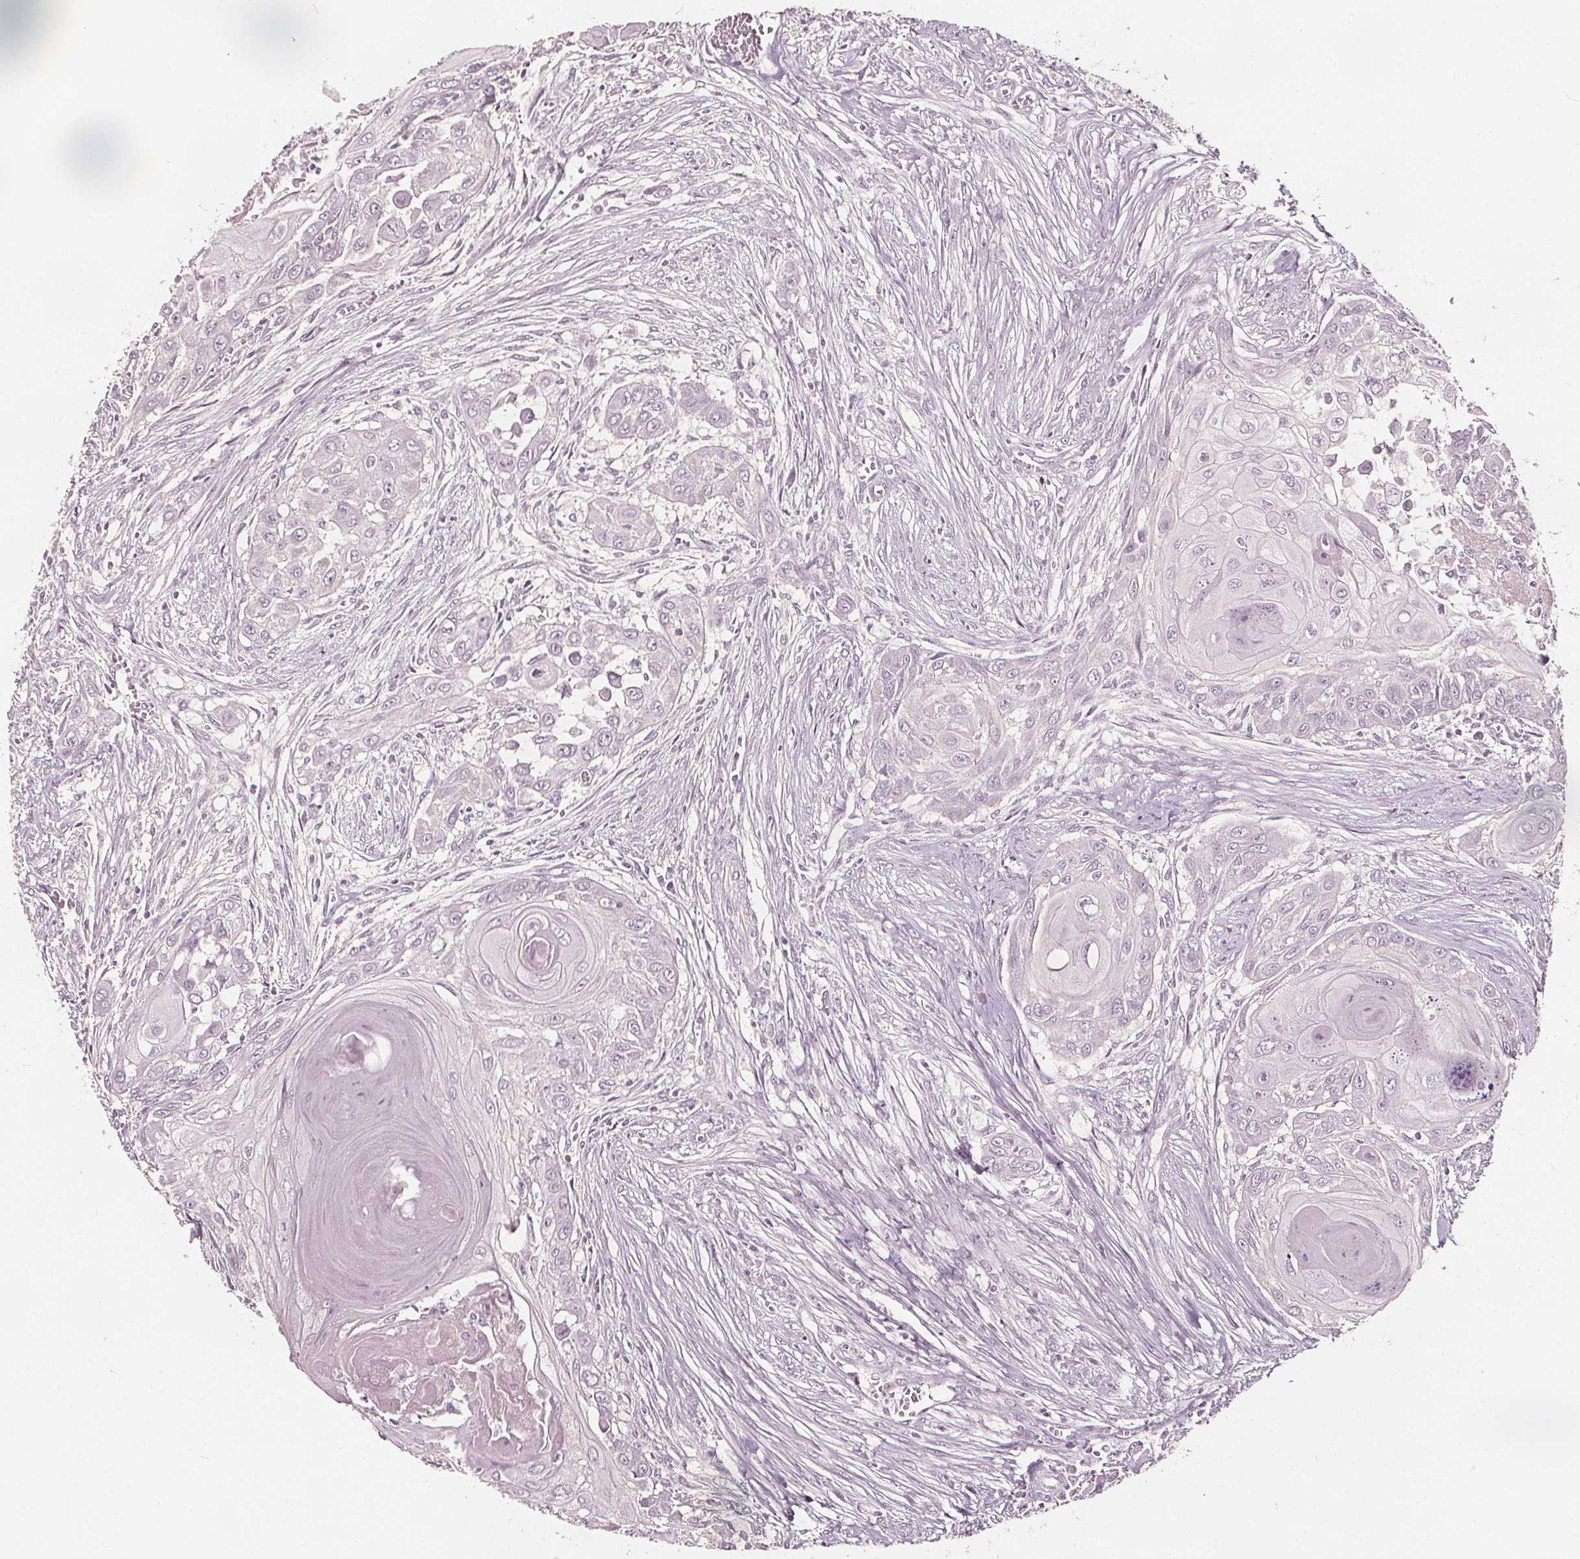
{"staining": {"intensity": "negative", "quantity": "none", "location": "none"}, "tissue": "head and neck cancer", "cell_type": "Tumor cells", "image_type": "cancer", "snomed": [{"axis": "morphology", "description": "Squamous cell carcinoma, NOS"}, {"axis": "topography", "description": "Oral tissue"}, {"axis": "topography", "description": "Head-Neck"}], "caption": "Head and neck squamous cell carcinoma was stained to show a protein in brown. There is no significant positivity in tumor cells.", "gene": "NPC1L1", "patient": {"sex": "male", "age": 71}}